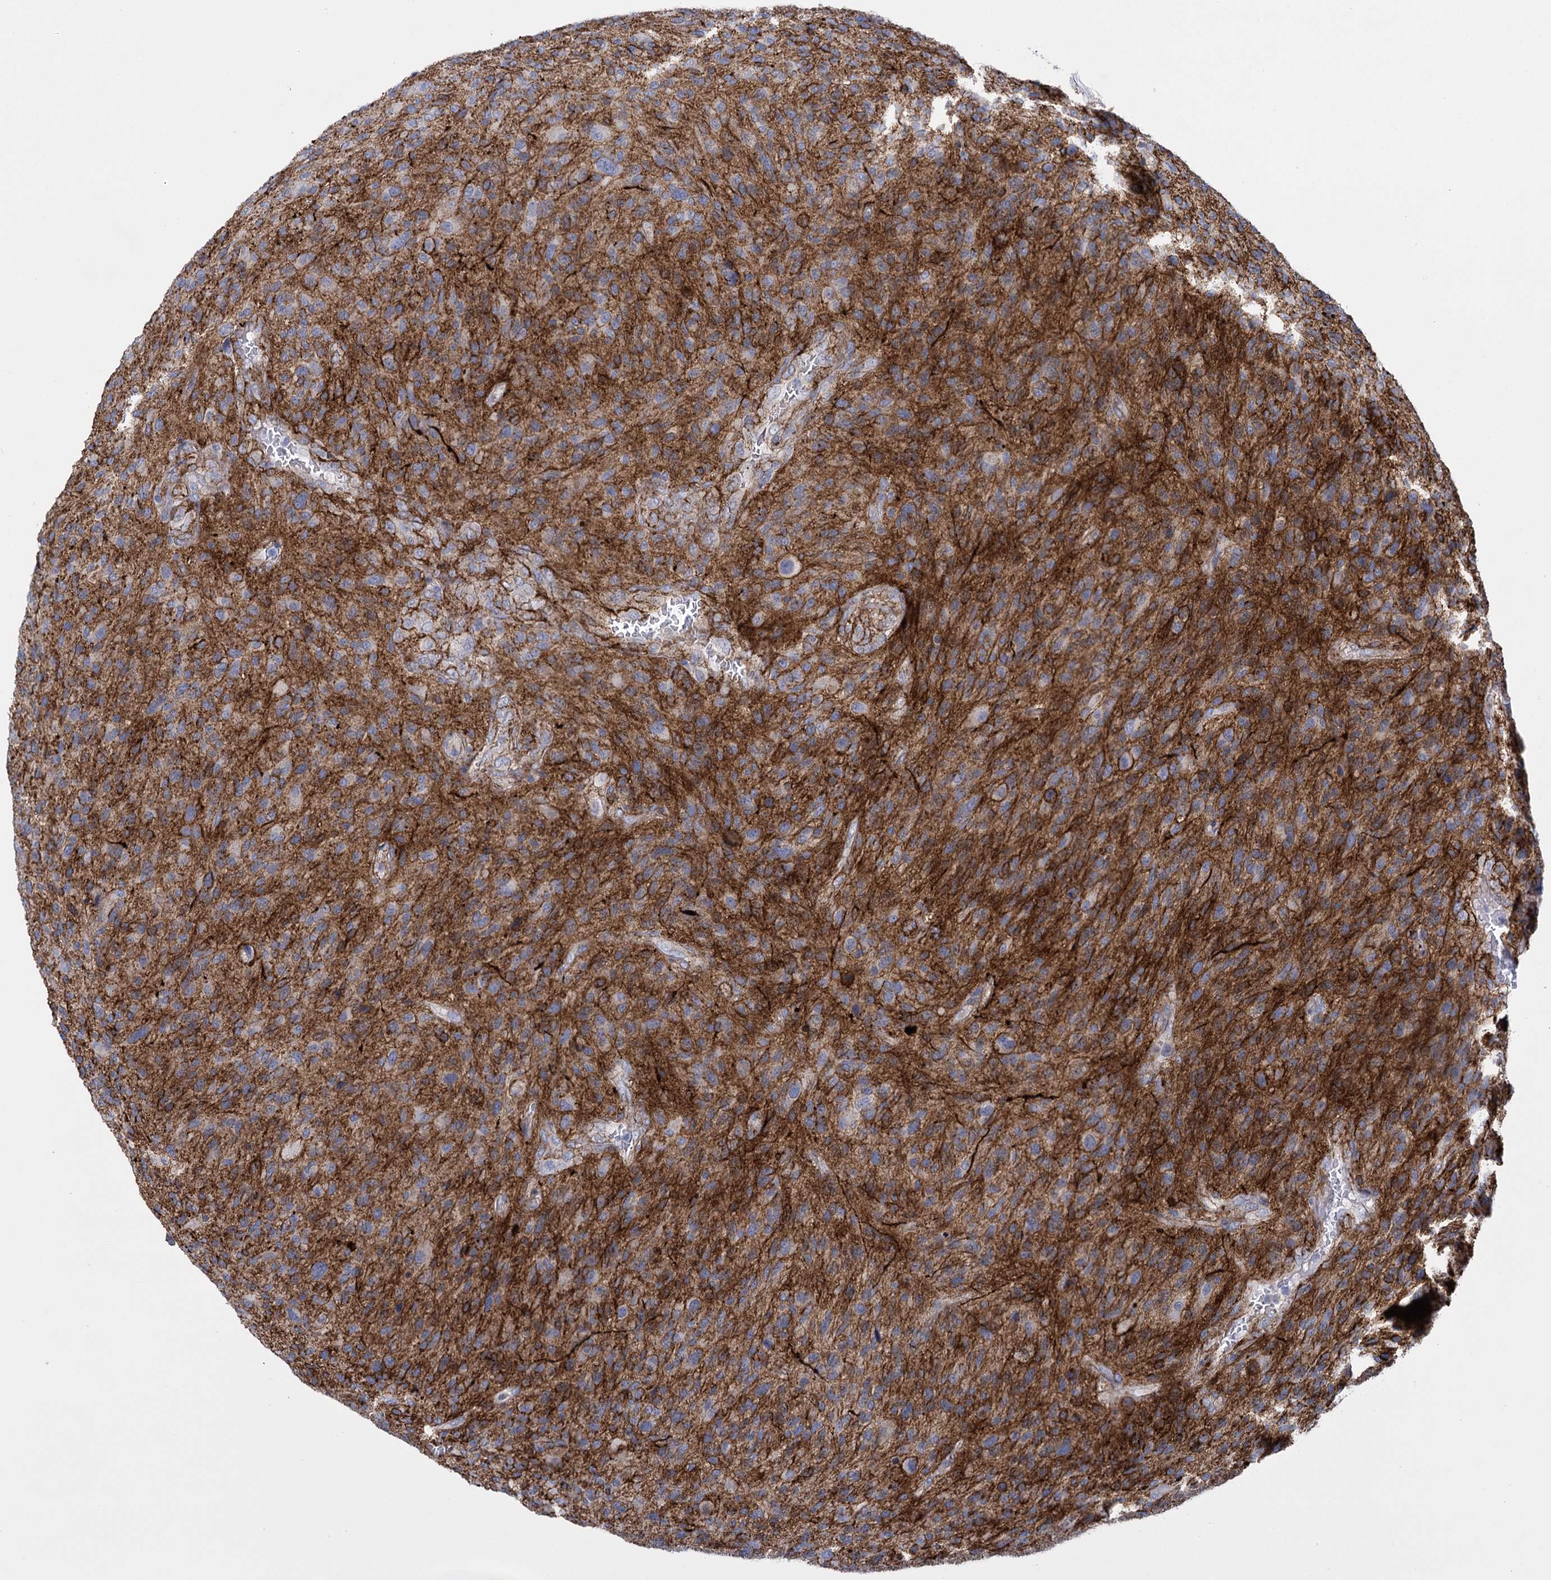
{"staining": {"intensity": "moderate", "quantity": ">75%", "location": "cytoplasmic/membranous"}, "tissue": "glioma", "cell_type": "Tumor cells", "image_type": "cancer", "snomed": [{"axis": "morphology", "description": "Glioma, malignant, High grade"}, {"axis": "topography", "description": "Brain"}], "caption": "Brown immunohistochemical staining in human glioma reveals moderate cytoplasmic/membranous positivity in about >75% of tumor cells.", "gene": "SNCG", "patient": {"sex": "male", "age": 47}}